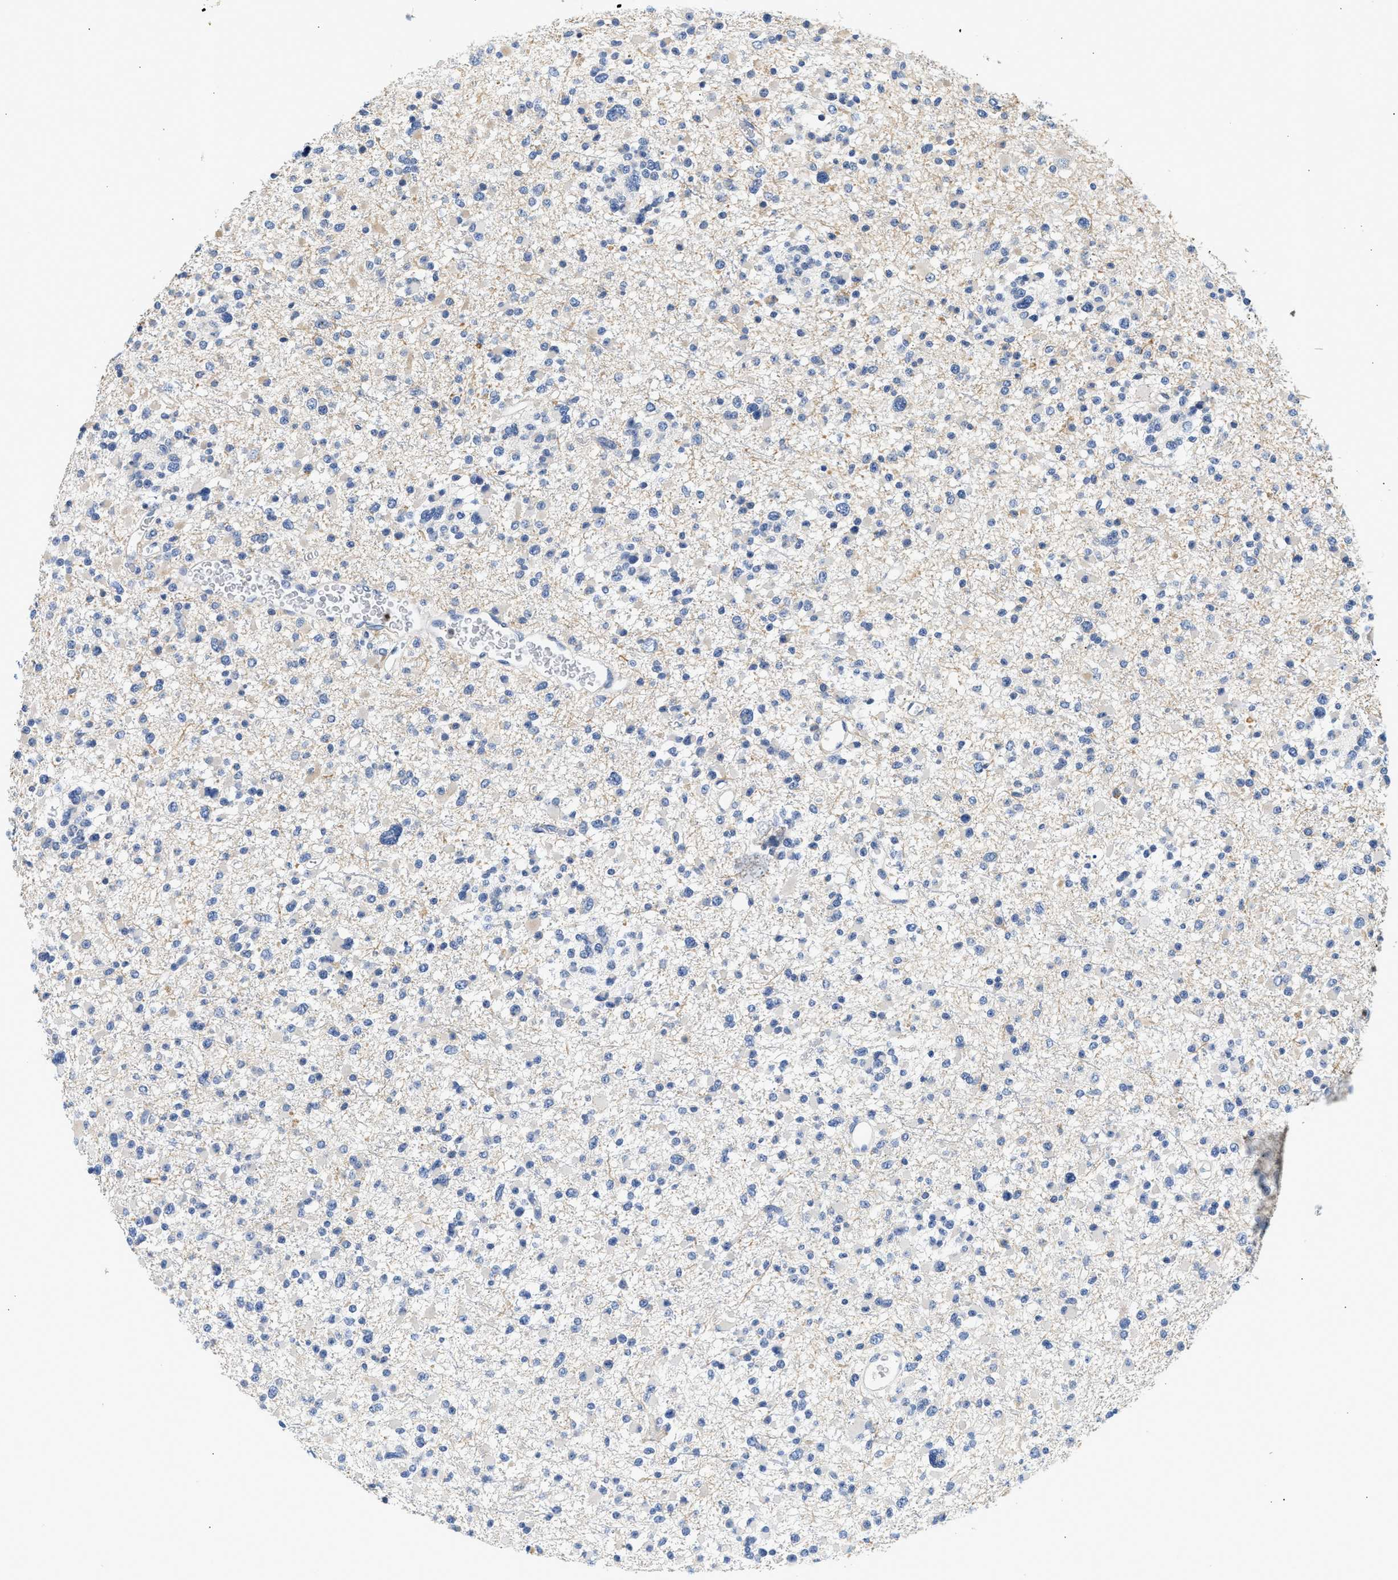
{"staining": {"intensity": "weak", "quantity": "<25%", "location": "cytoplasmic/membranous"}, "tissue": "glioma", "cell_type": "Tumor cells", "image_type": "cancer", "snomed": [{"axis": "morphology", "description": "Glioma, malignant, Low grade"}, {"axis": "topography", "description": "Brain"}], "caption": "A histopathology image of glioma stained for a protein exhibits no brown staining in tumor cells.", "gene": "SLIT2", "patient": {"sex": "female", "age": 22}}